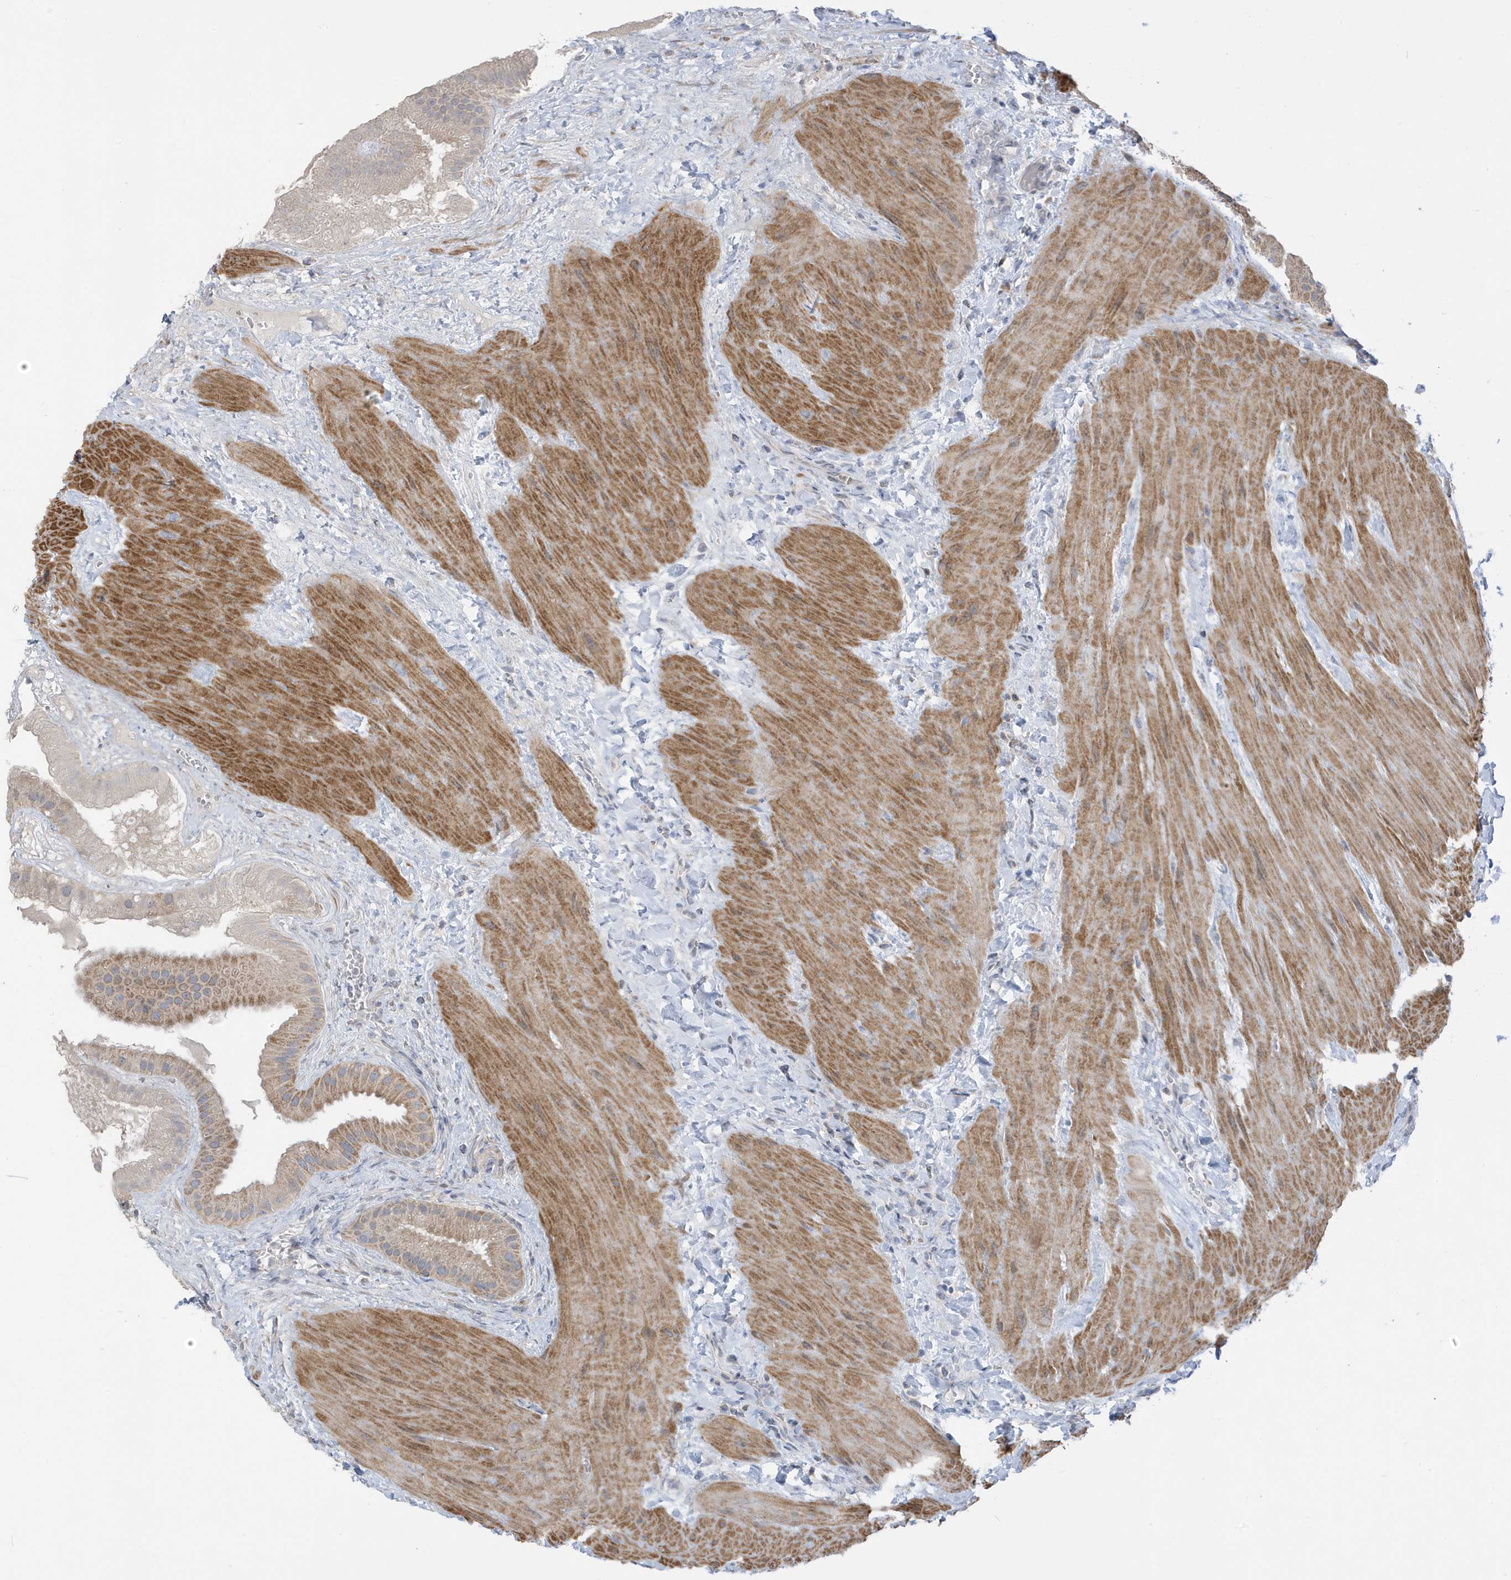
{"staining": {"intensity": "moderate", "quantity": "25%-75%", "location": "cytoplasmic/membranous"}, "tissue": "gallbladder", "cell_type": "Glandular cells", "image_type": "normal", "snomed": [{"axis": "morphology", "description": "Normal tissue, NOS"}, {"axis": "topography", "description": "Gallbladder"}], "caption": "Protein staining of unremarkable gallbladder displays moderate cytoplasmic/membranous staining in approximately 25%-75% of glandular cells.", "gene": "ATP13A5", "patient": {"sex": "male", "age": 55}}